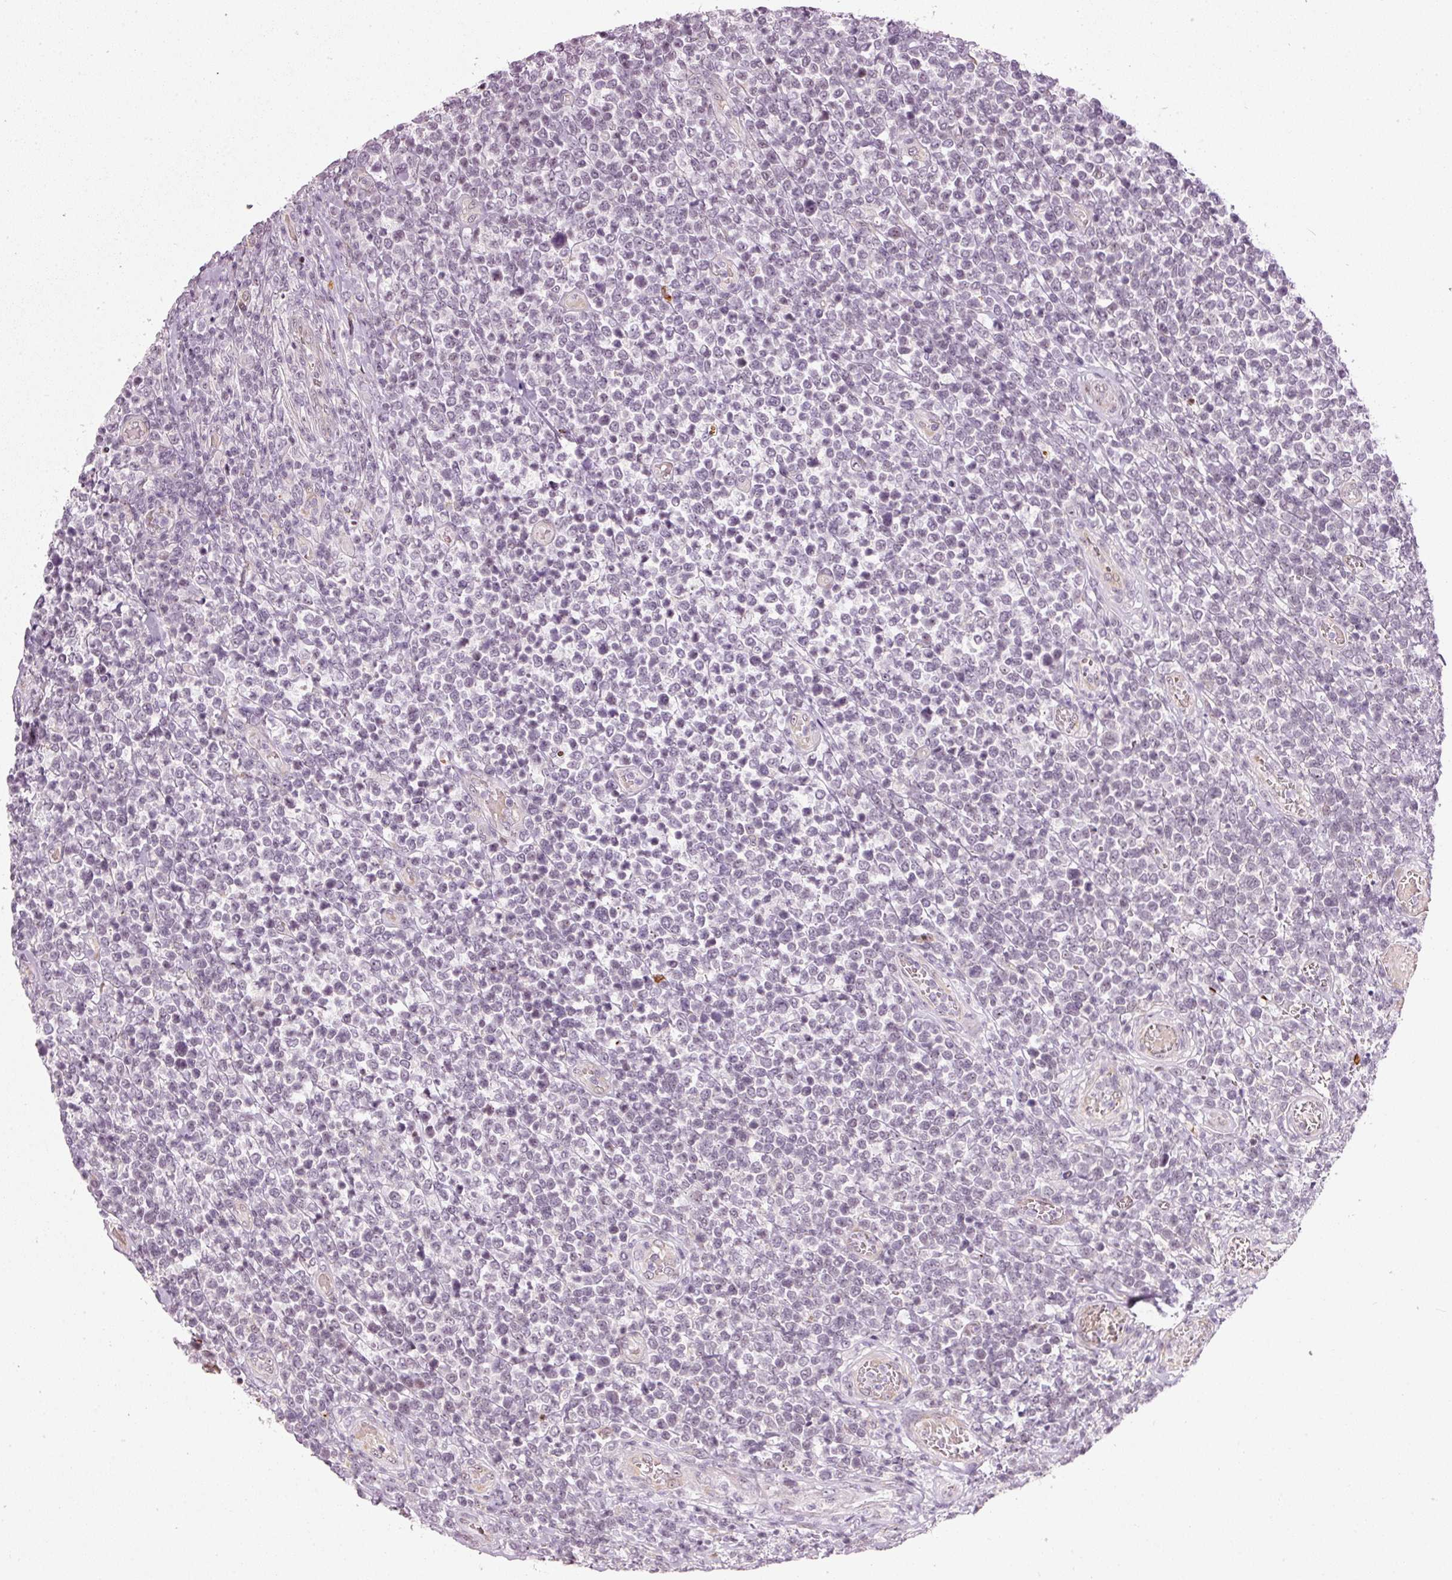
{"staining": {"intensity": "negative", "quantity": "none", "location": "none"}, "tissue": "lymphoma", "cell_type": "Tumor cells", "image_type": "cancer", "snomed": [{"axis": "morphology", "description": "Malignant lymphoma, non-Hodgkin's type, High grade"}, {"axis": "topography", "description": "Soft tissue"}], "caption": "Photomicrograph shows no significant protein expression in tumor cells of lymphoma.", "gene": "MXRA8", "patient": {"sex": "female", "age": 56}}